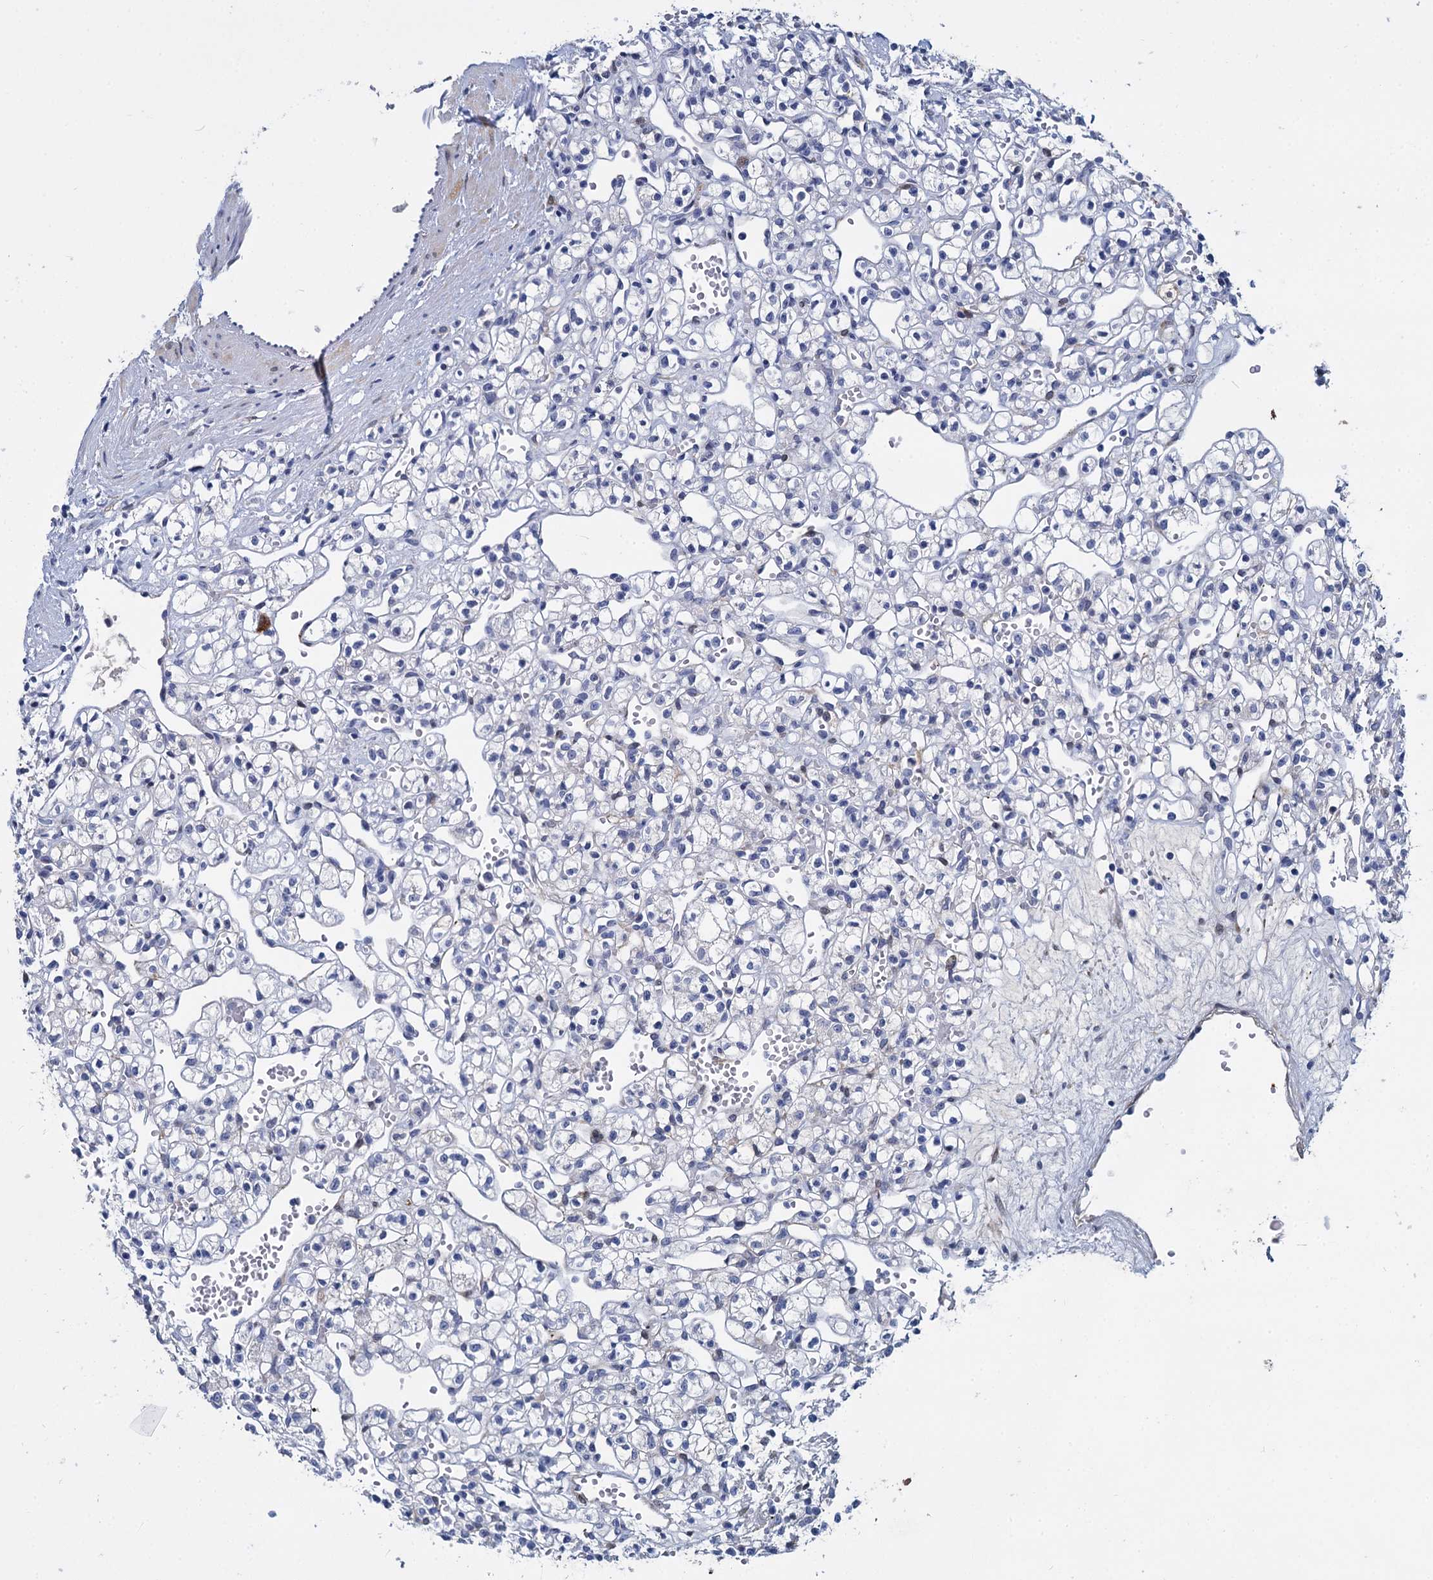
{"staining": {"intensity": "weak", "quantity": "<25%", "location": "cytoplasmic/membranous"}, "tissue": "renal cancer", "cell_type": "Tumor cells", "image_type": "cancer", "snomed": [{"axis": "morphology", "description": "Adenocarcinoma, NOS"}, {"axis": "topography", "description": "Kidney"}], "caption": "Tumor cells show no significant positivity in renal cancer (adenocarcinoma).", "gene": "GSTM3", "patient": {"sex": "female", "age": 59}}